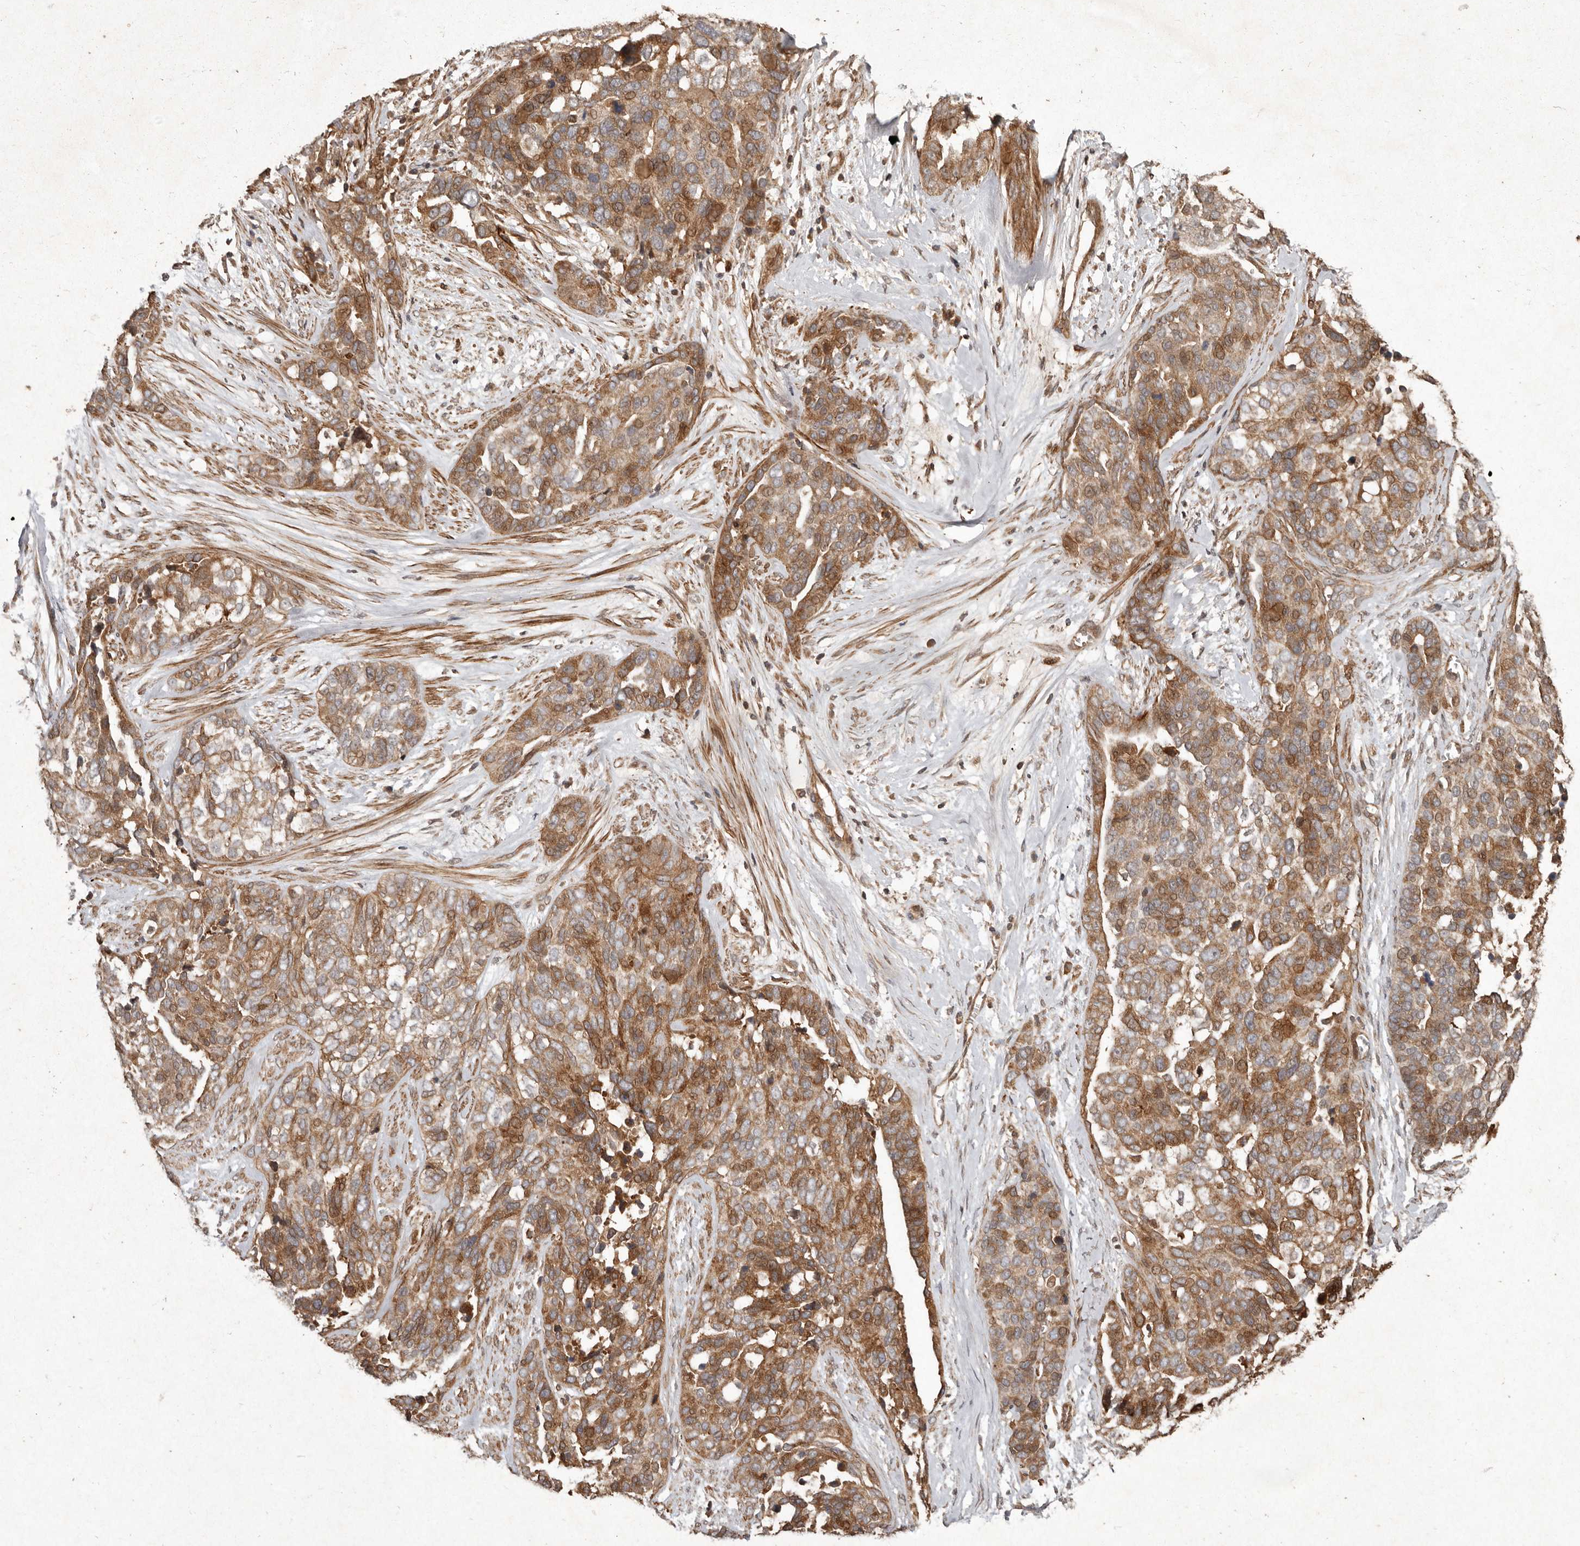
{"staining": {"intensity": "moderate", "quantity": ">75%", "location": "cytoplasmic/membranous"}, "tissue": "ovarian cancer", "cell_type": "Tumor cells", "image_type": "cancer", "snomed": [{"axis": "morphology", "description": "Cystadenocarcinoma, serous, NOS"}, {"axis": "topography", "description": "Ovary"}], "caption": "Immunohistochemistry (DAB (3,3'-diaminobenzidine)) staining of human ovarian serous cystadenocarcinoma reveals moderate cytoplasmic/membranous protein expression in about >75% of tumor cells. The staining was performed using DAB (3,3'-diaminobenzidine) to visualize the protein expression in brown, while the nuclei were stained in blue with hematoxylin (Magnification: 20x).", "gene": "SEMA3A", "patient": {"sex": "female", "age": 44}}